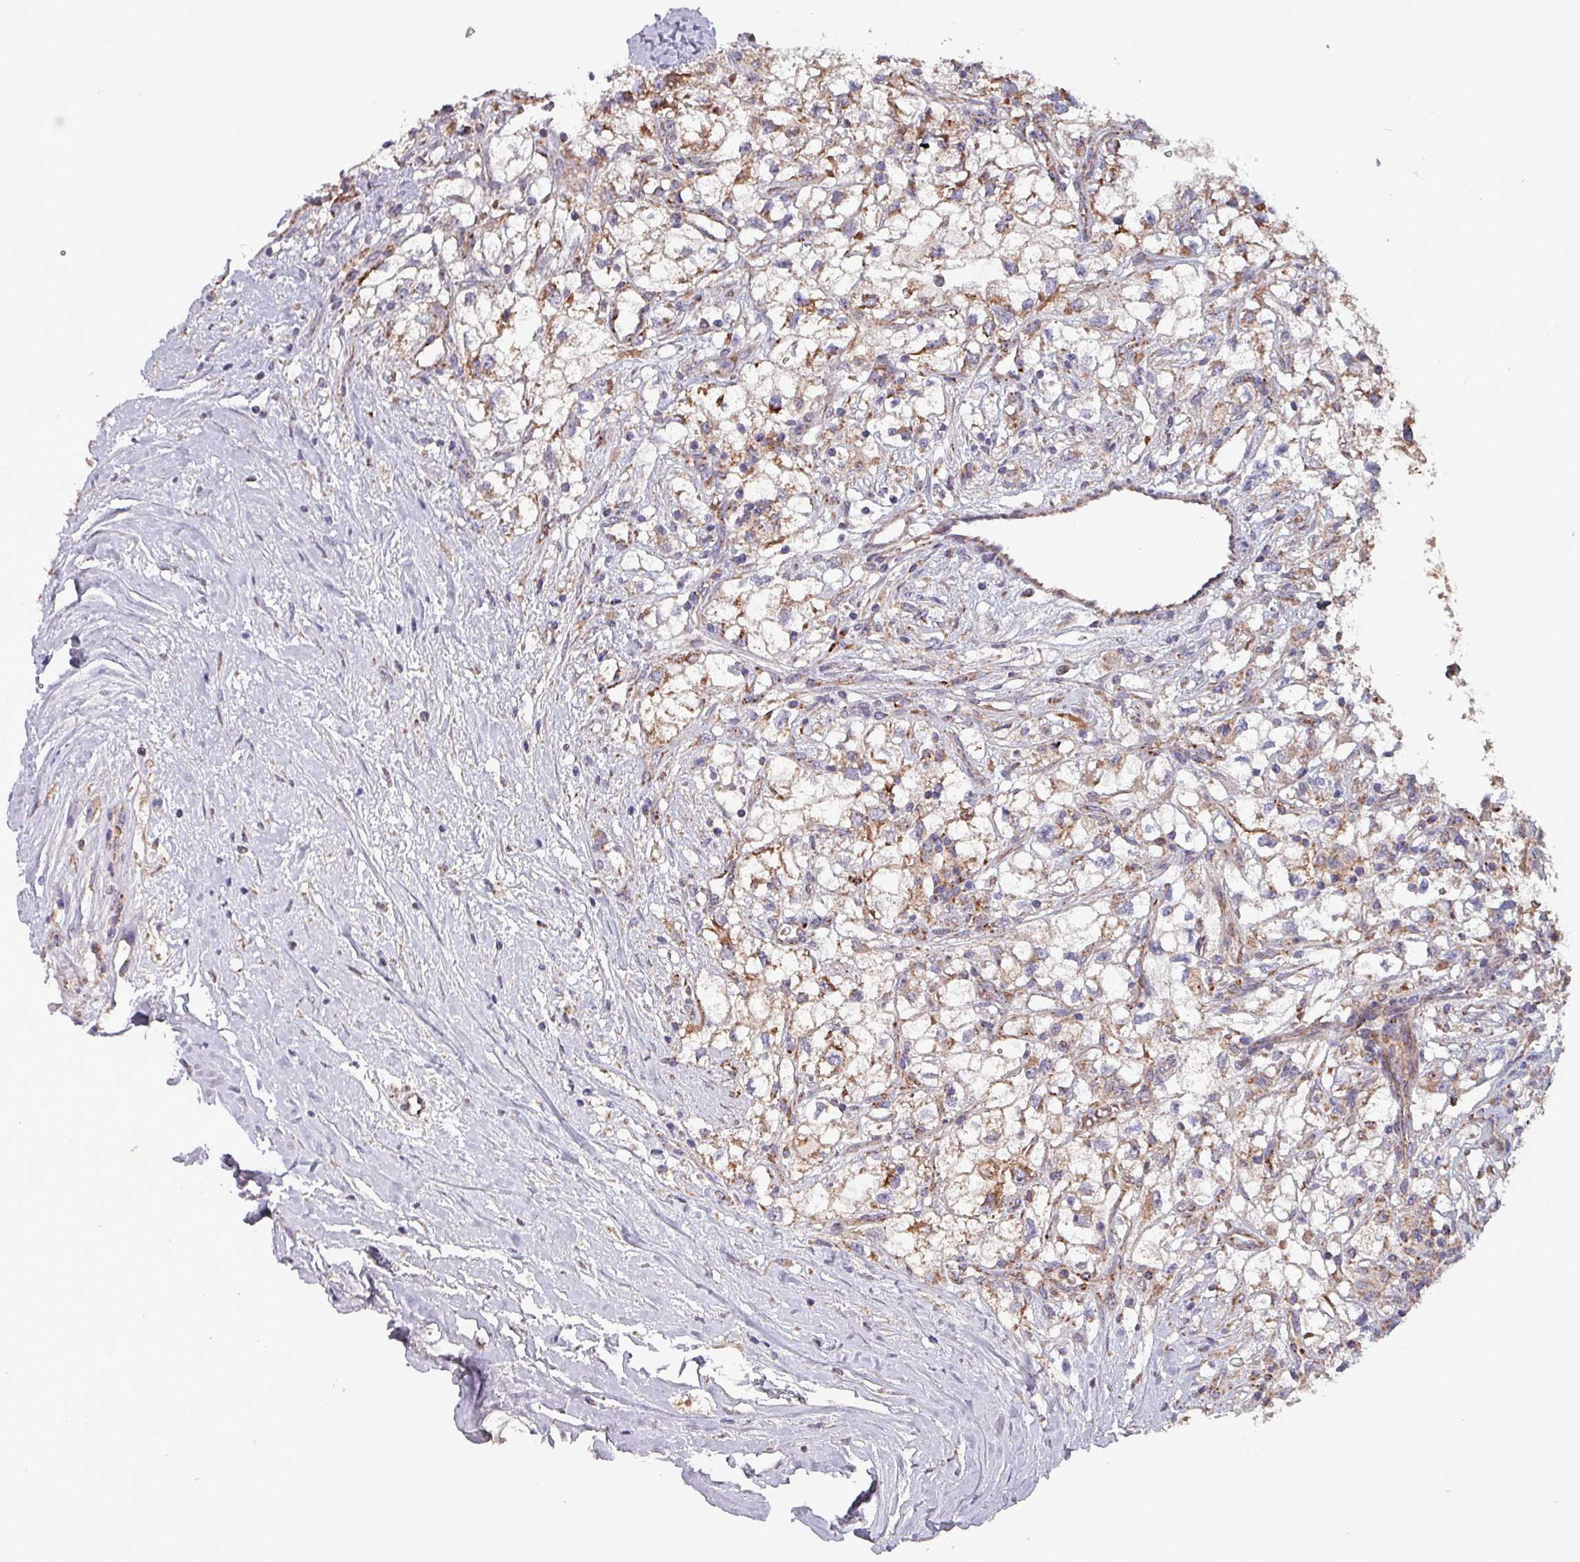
{"staining": {"intensity": "moderate", "quantity": ">75%", "location": "cytoplasmic/membranous"}, "tissue": "renal cancer", "cell_type": "Tumor cells", "image_type": "cancer", "snomed": [{"axis": "morphology", "description": "Adenocarcinoma, NOS"}, {"axis": "topography", "description": "Kidney"}], "caption": "Adenocarcinoma (renal) tissue demonstrates moderate cytoplasmic/membranous staining in about >75% of tumor cells, visualized by immunohistochemistry.", "gene": "ZNF322", "patient": {"sex": "male", "age": 59}}